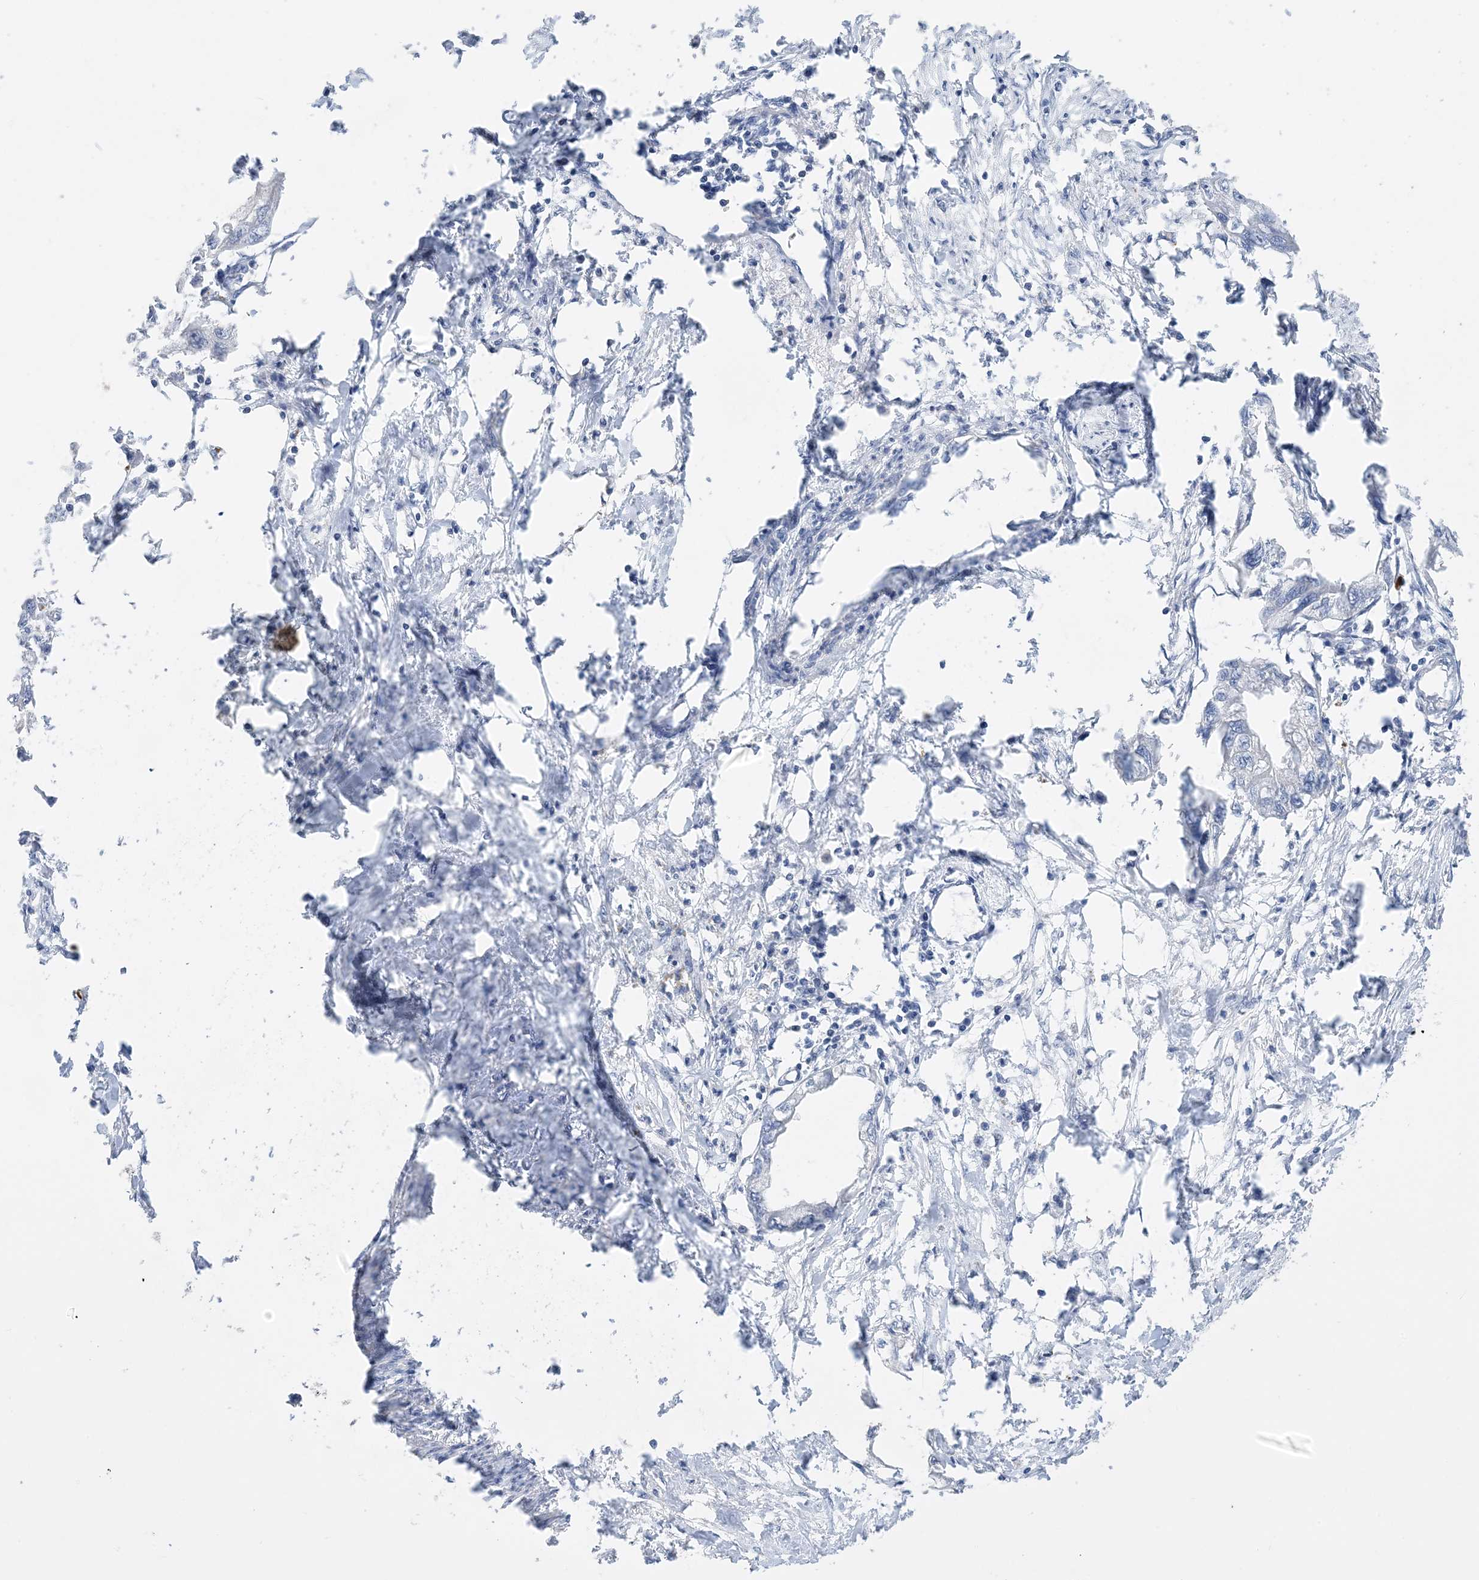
{"staining": {"intensity": "negative", "quantity": "none", "location": "none"}, "tissue": "endometrial cancer", "cell_type": "Tumor cells", "image_type": "cancer", "snomed": [{"axis": "morphology", "description": "Adenocarcinoma, NOS"}, {"axis": "morphology", "description": "Adenocarcinoma, metastatic, NOS"}, {"axis": "topography", "description": "Adipose tissue"}, {"axis": "topography", "description": "Endometrium"}], "caption": "The histopathology image exhibits no staining of tumor cells in adenocarcinoma (endometrial). (DAB (3,3'-diaminobenzidine) IHC, high magnification).", "gene": "KPRP", "patient": {"sex": "female", "age": 67}}